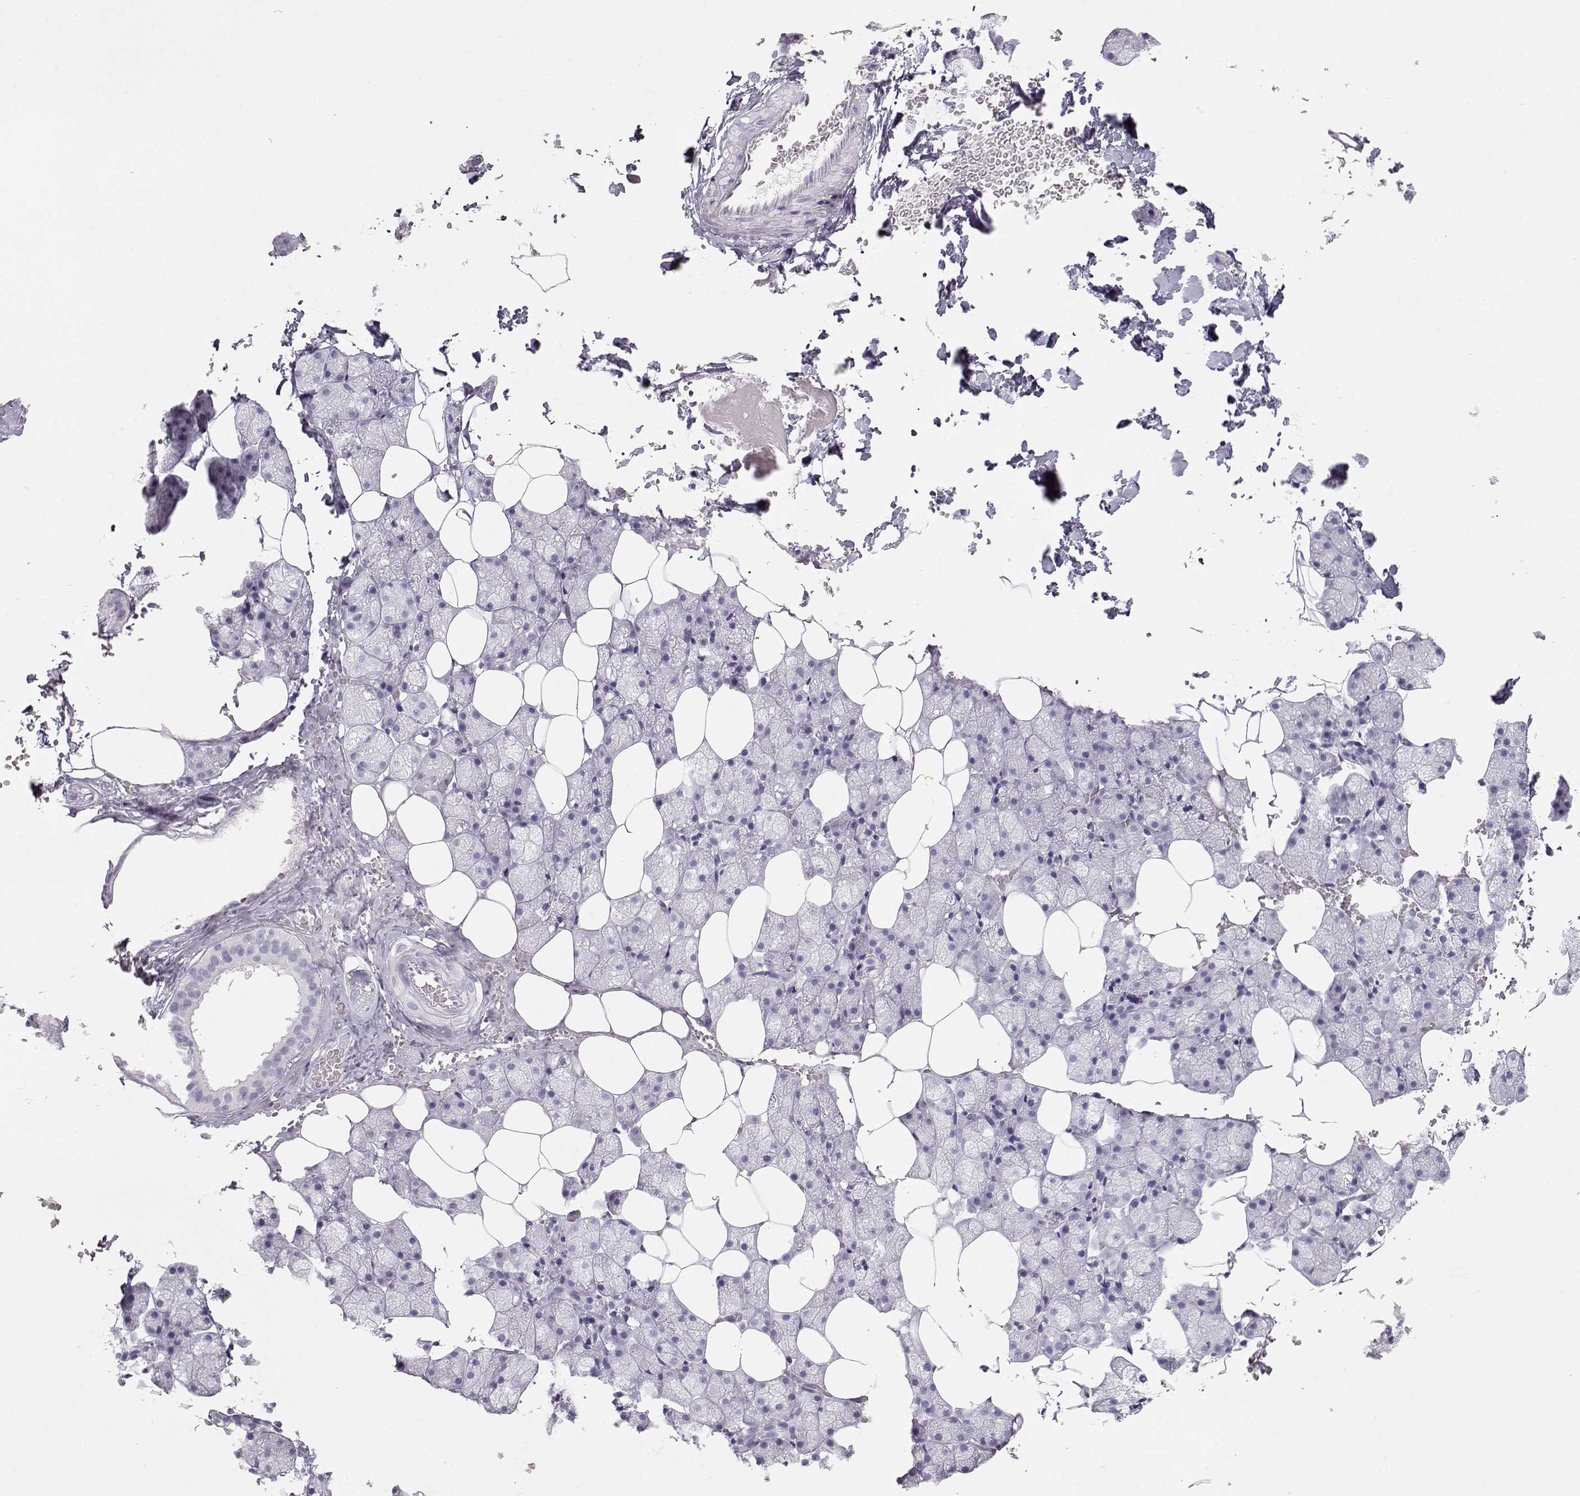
{"staining": {"intensity": "negative", "quantity": "none", "location": "none"}, "tissue": "salivary gland", "cell_type": "Glandular cells", "image_type": "normal", "snomed": [{"axis": "morphology", "description": "Normal tissue, NOS"}, {"axis": "topography", "description": "Salivary gland"}], "caption": "Immunohistochemical staining of benign salivary gland displays no significant positivity in glandular cells.", "gene": "TKTL1", "patient": {"sex": "male", "age": 38}}